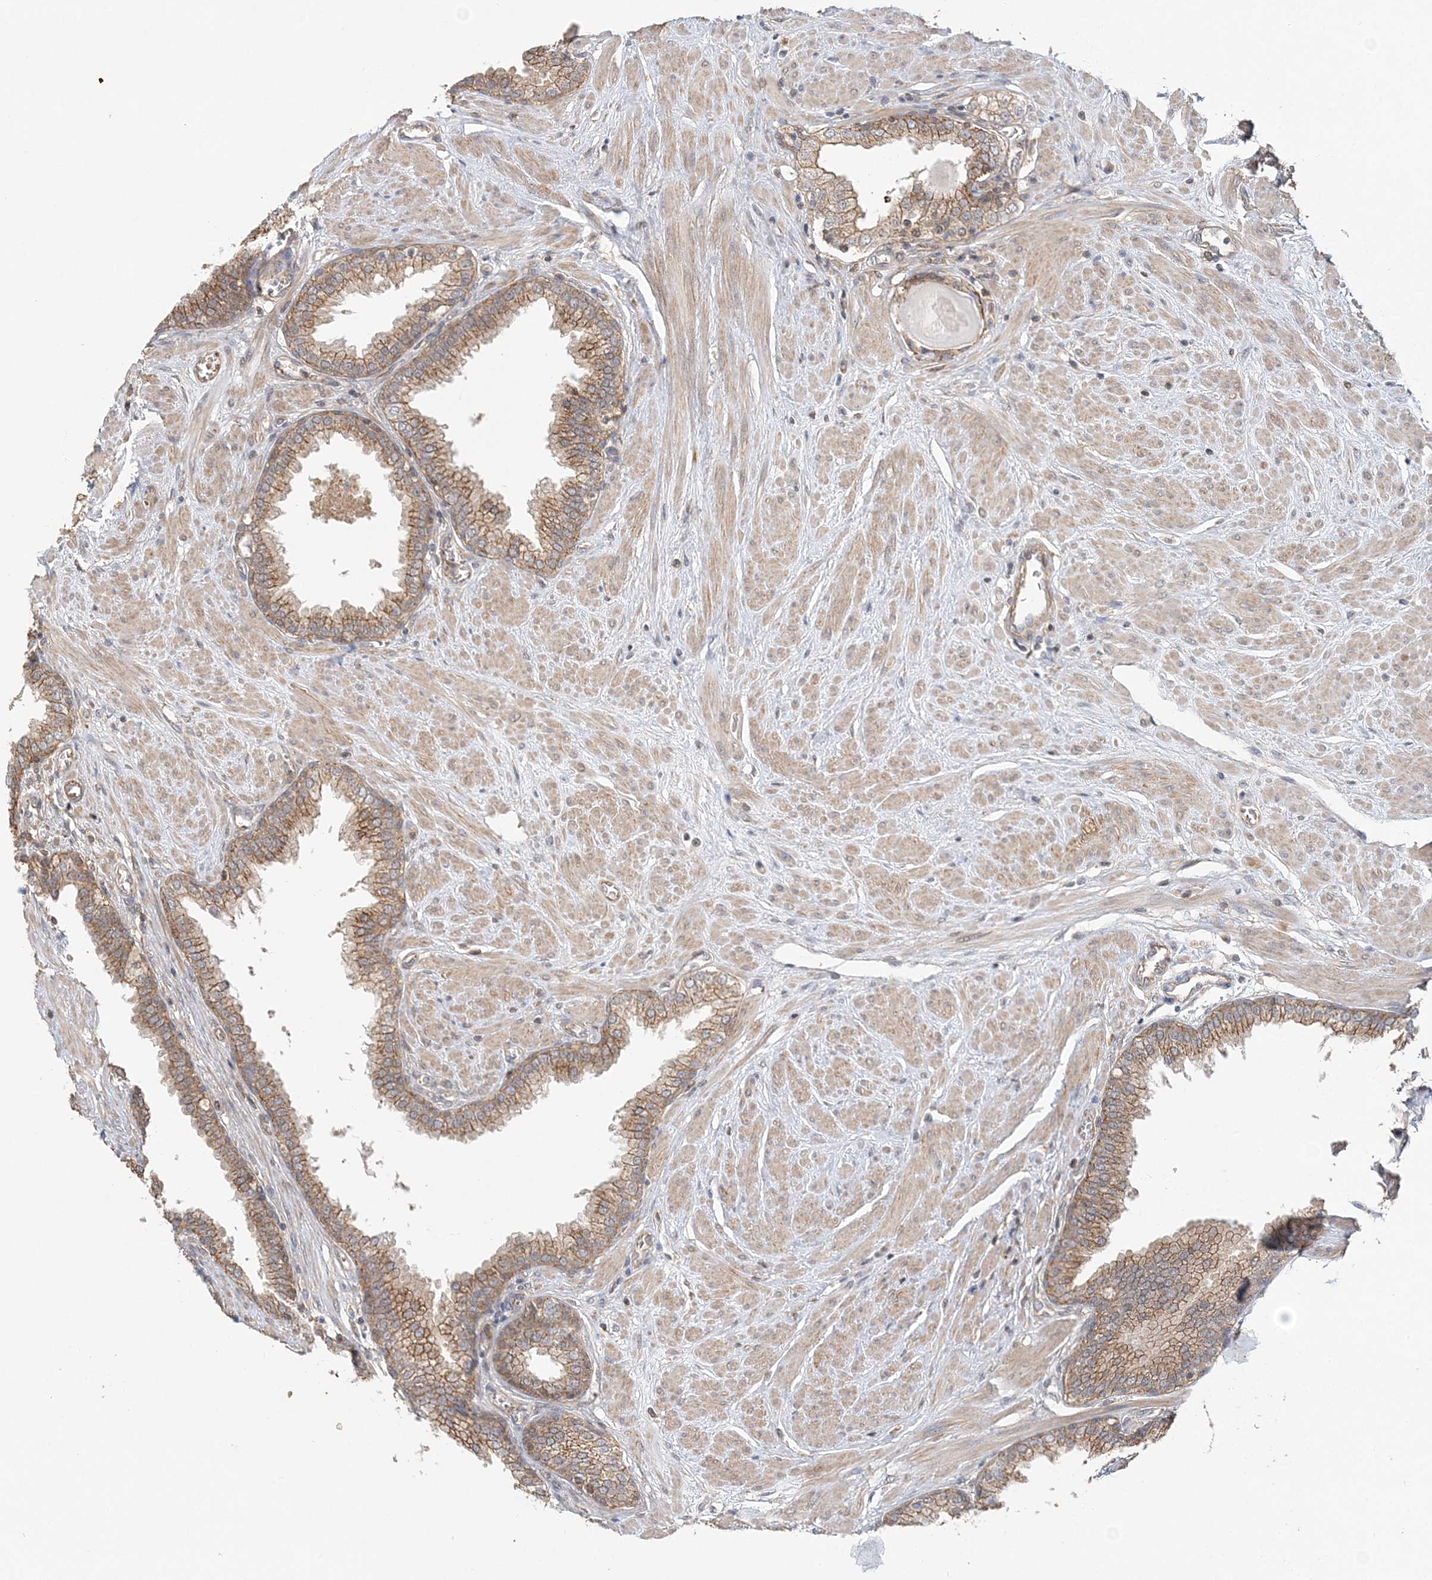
{"staining": {"intensity": "moderate", "quantity": ">75%", "location": "cytoplasmic/membranous"}, "tissue": "prostate", "cell_type": "Glandular cells", "image_type": "normal", "snomed": [{"axis": "morphology", "description": "Normal tissue, NOS"}, {"axis": "topography", "description": "Prostate"}], "caption": "Immunohistochemistry (IHC) micrograph of unremarkable human prostate stained for a protein (brown), which demonstrates medium levels of moderate cytoplasmic/membranous expression in approximately >75% of glandular cells.", "gene": "MAT2B", "patient": {"sex": "male", "age": 51}}